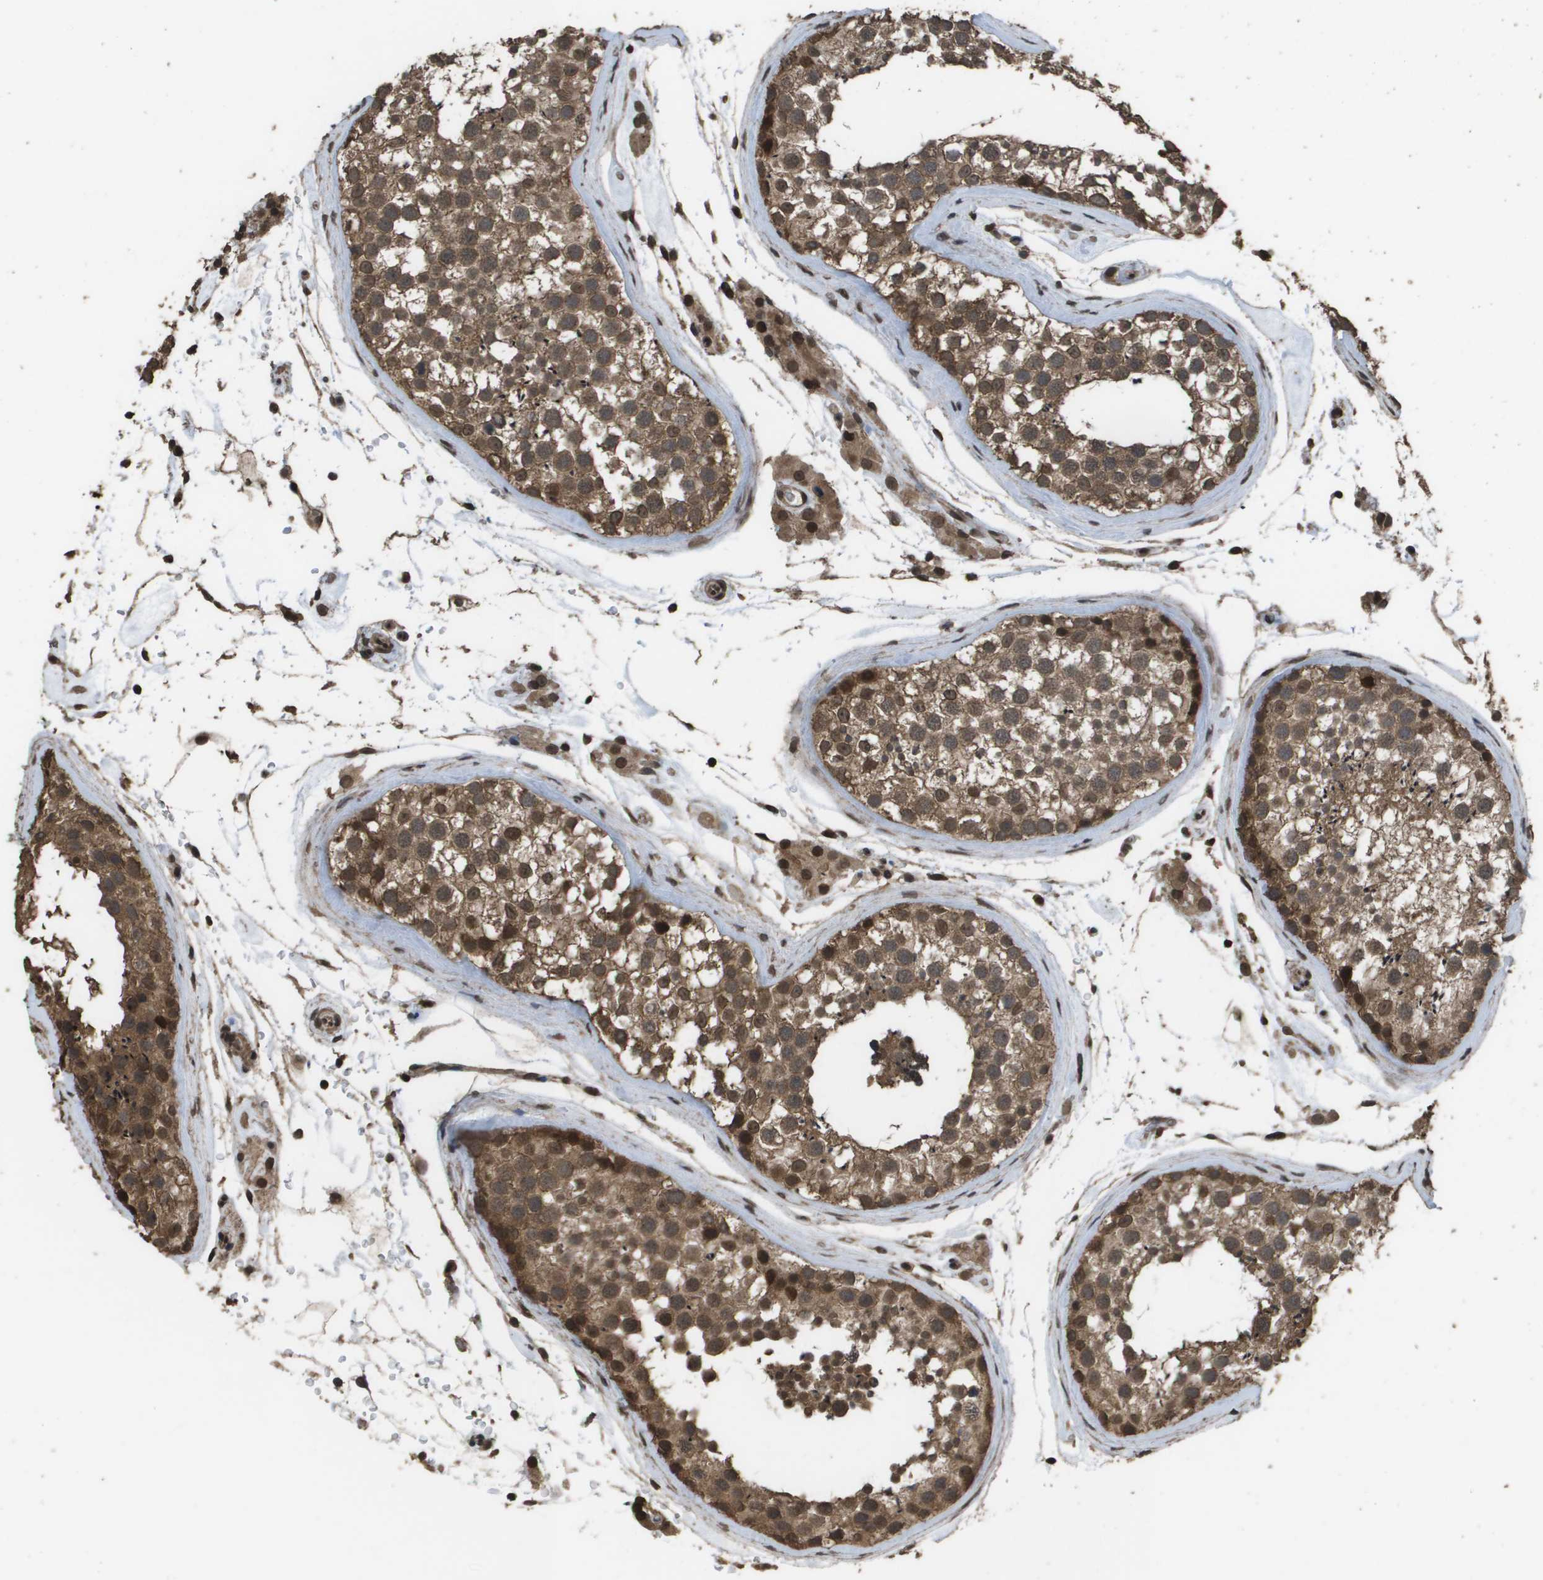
{"staining": {"intensity": "moderate", "quantity": ">75%", "location": "cytoplasmic/membranous,nuclear"}, "tissue": "testis", "cell_type": "Cells in seminiferous ducts", "image_type": "normal", "snomed": [{"axis": "morphology", "description": "Normal tissue, NOS"}, {"axis": "topography", "description": "Testis"}], "caption": "Testis stained with DAB (3,3'-diaminobenzidine) IHC demonstrates medium levels of moderate cytoplasmic/membranous,nuclear positivity in about >75% of cells in seminiferous ducts.", "gene": "AXIN2", "patient": {"sex": "male", "age": 46}}